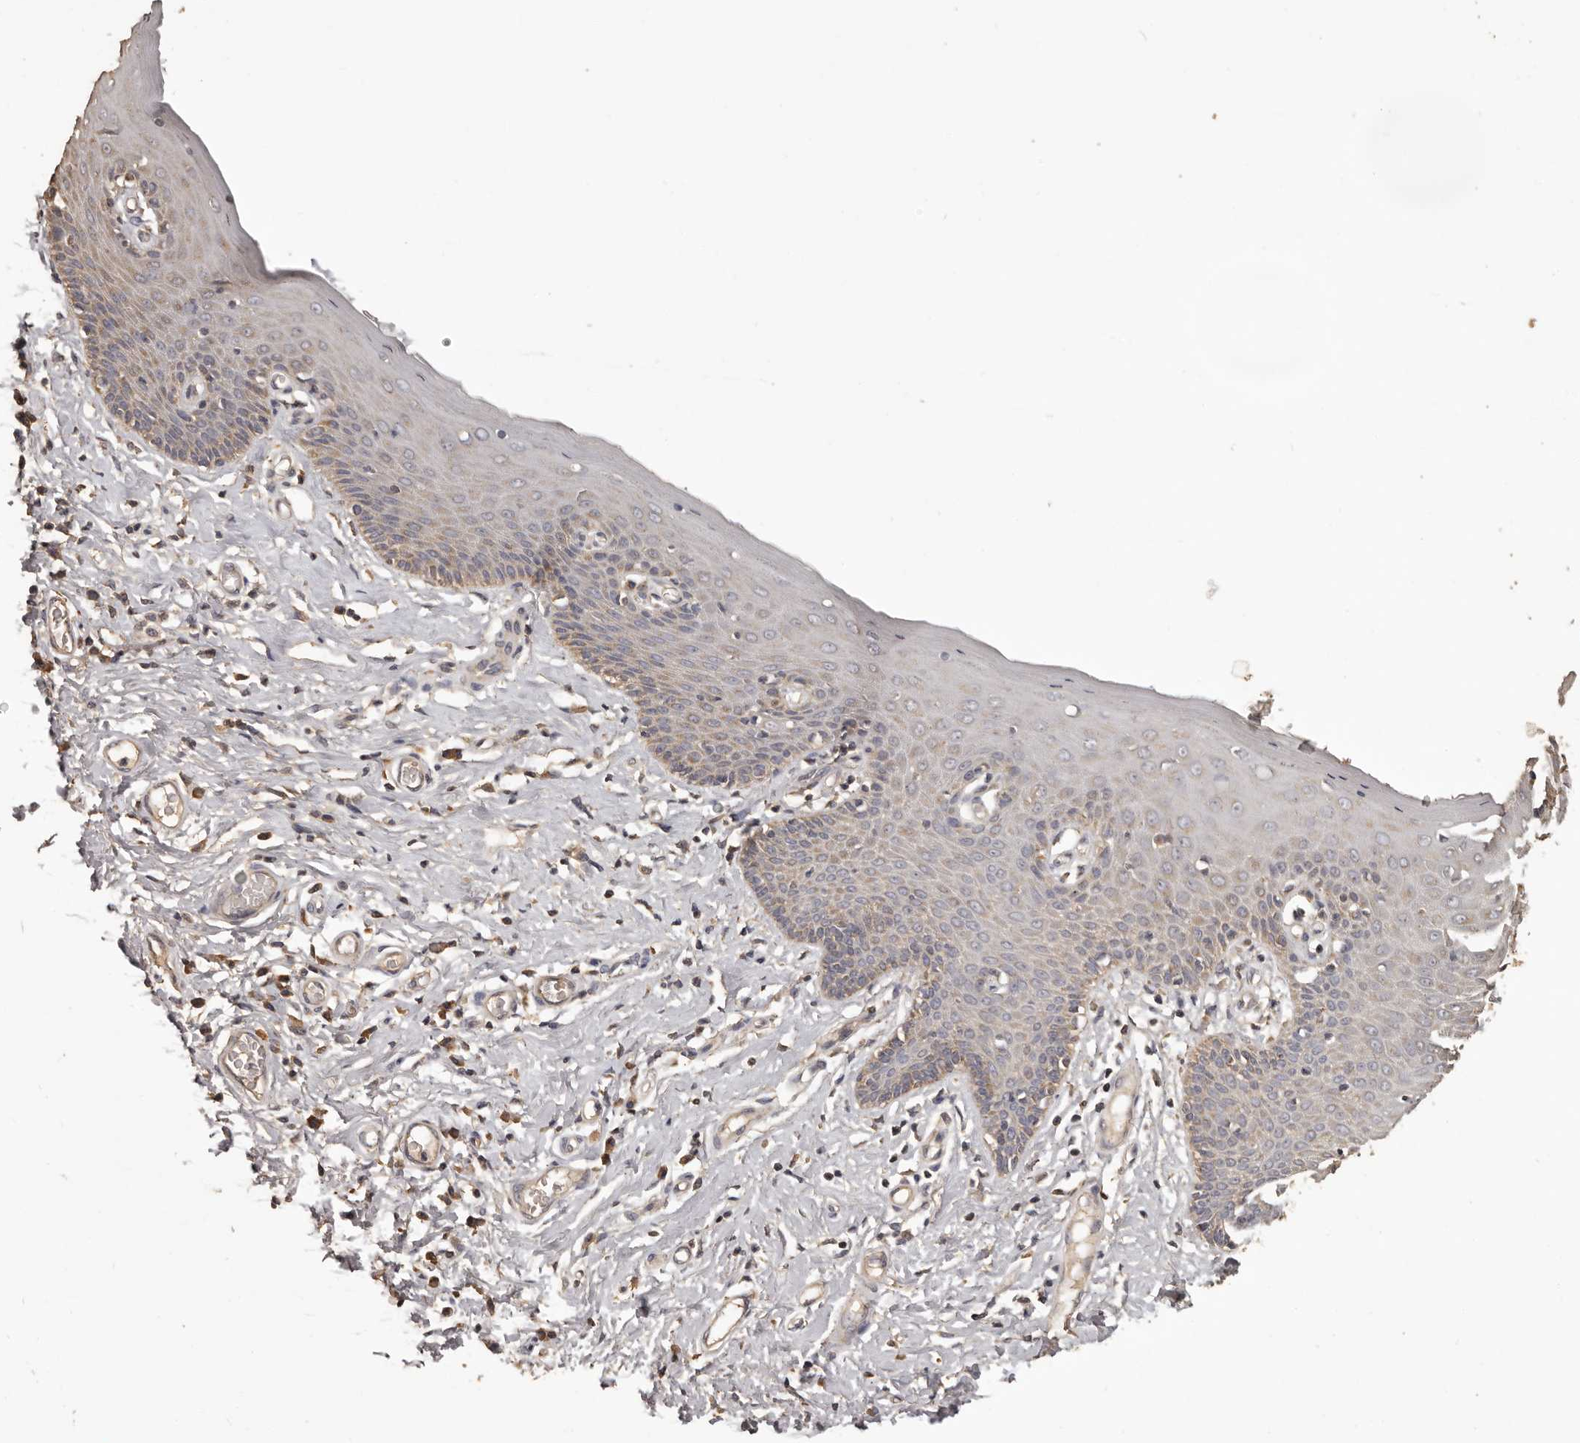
{"staining": {"intensity": "moderate", "quantity": "<25%", "location": "cytoplasmic/membranous"}, "tissue": "skin", "cell_type": "Epidermal cells", "image_type": "normal", "snomed": [{"axis": "morphology", "description": "Normal tissue, NOS"}, {"axis": "topography", "description": "Vulva"}], "caption": "This histopathology image reveals unremarkable skin stained with IHC to label a protein in brown. The cytoplasmic/membranous of epidermal cells show moderate positivity for the protein. Nuclei are counter-stained blue.", "gene": "MGAT5", "patient": {"sex": "female", "age": 66}}